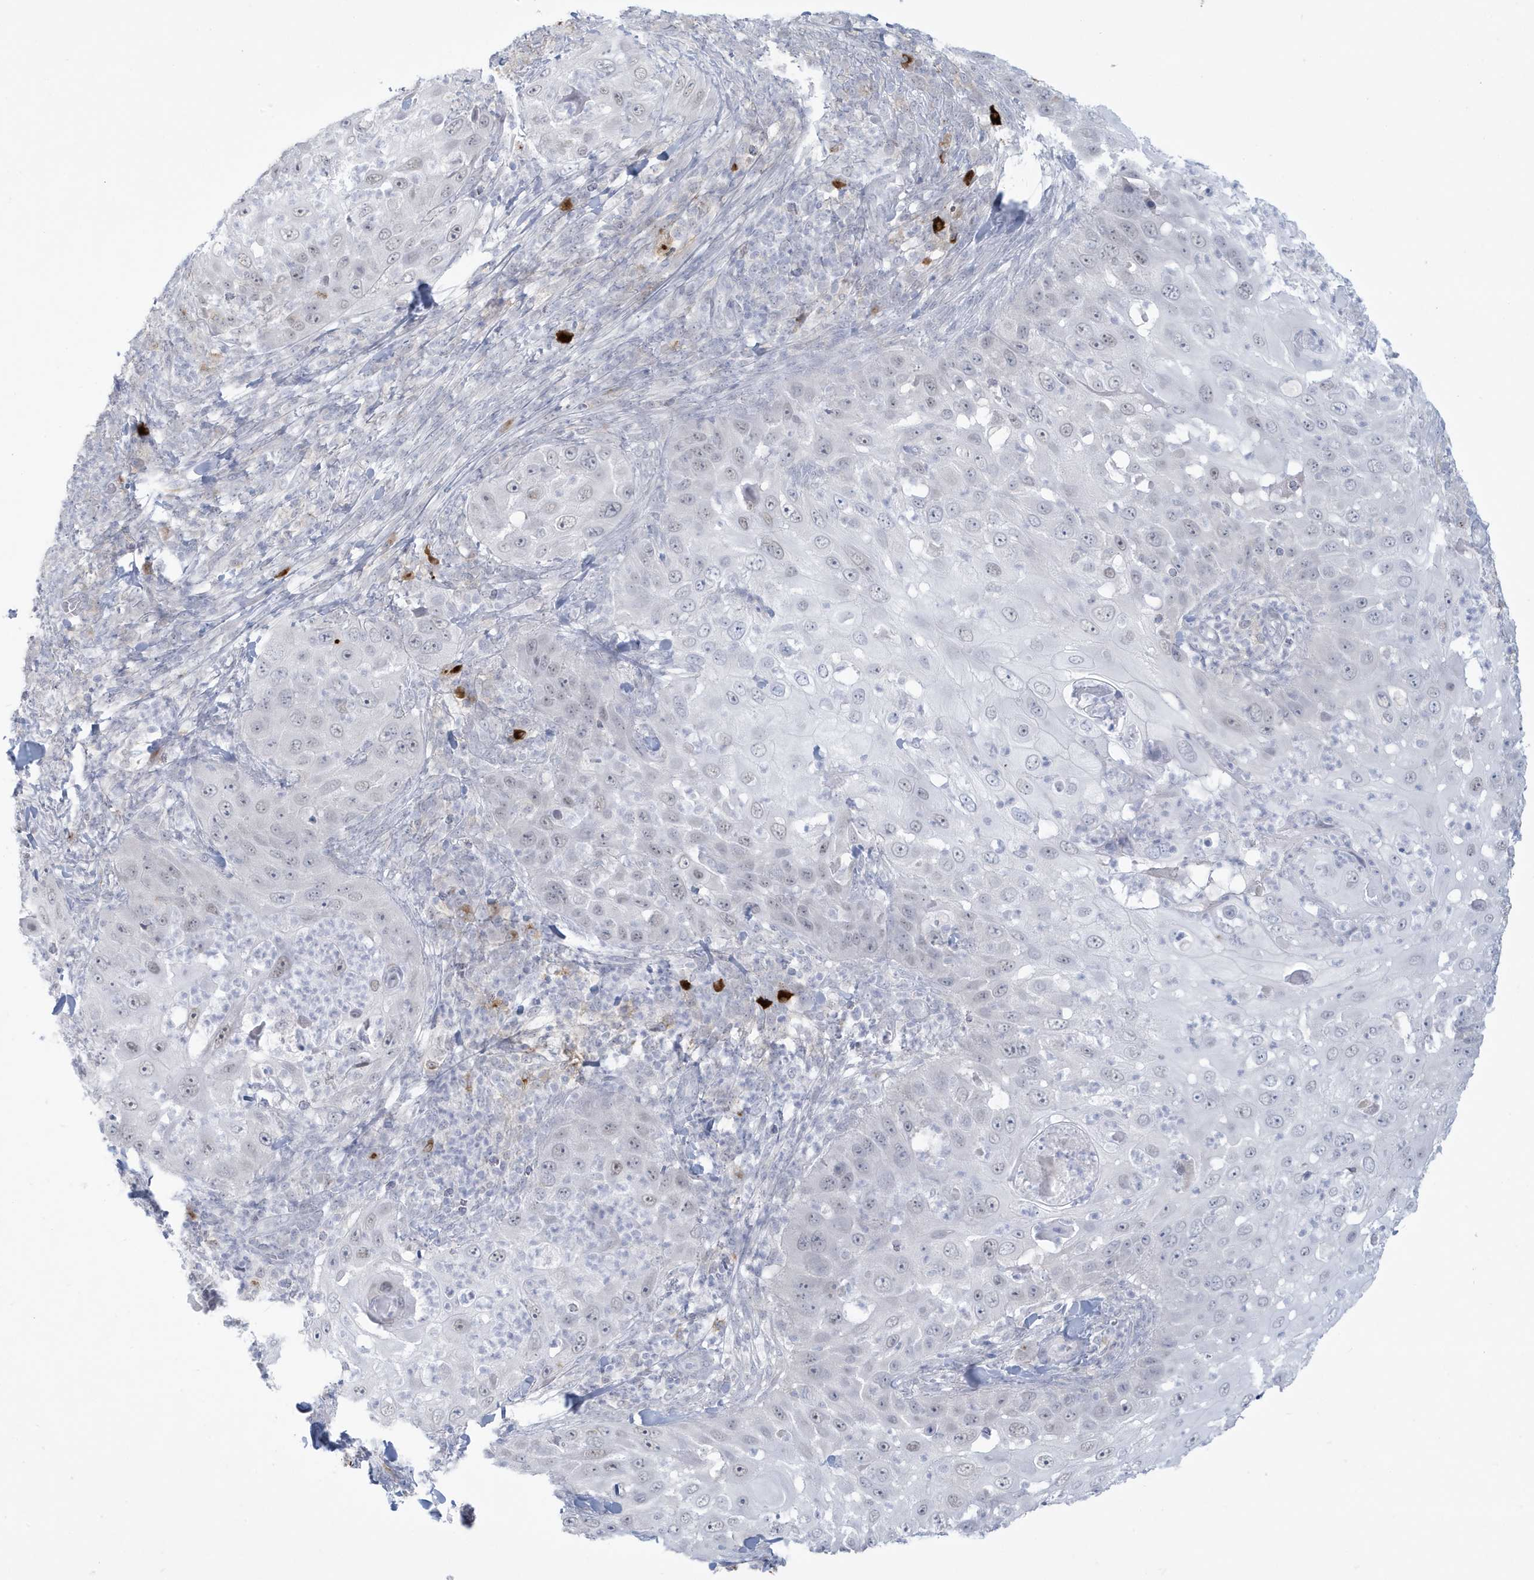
{"staining": {"intensity": "negative", "quantity": "none", "location": "none"}, "tissue": "skin cancer", "cell_type": "Tumor cells", "image_type": "cancer", "snomed": [{"axis": "morphology", "description": "Squamous cell carcinoma, NOS"}, {"axis": "topography", "description": "Skin"}], "caption": "This image is of squamous cell carcinoma (skin) stained with IHC to label a protein in brown with the nuclei are counter-stained blue. There is no positivity in tumor cells.", "gene": "HERC6", "patient": {"sex": "female", "age": 44}}